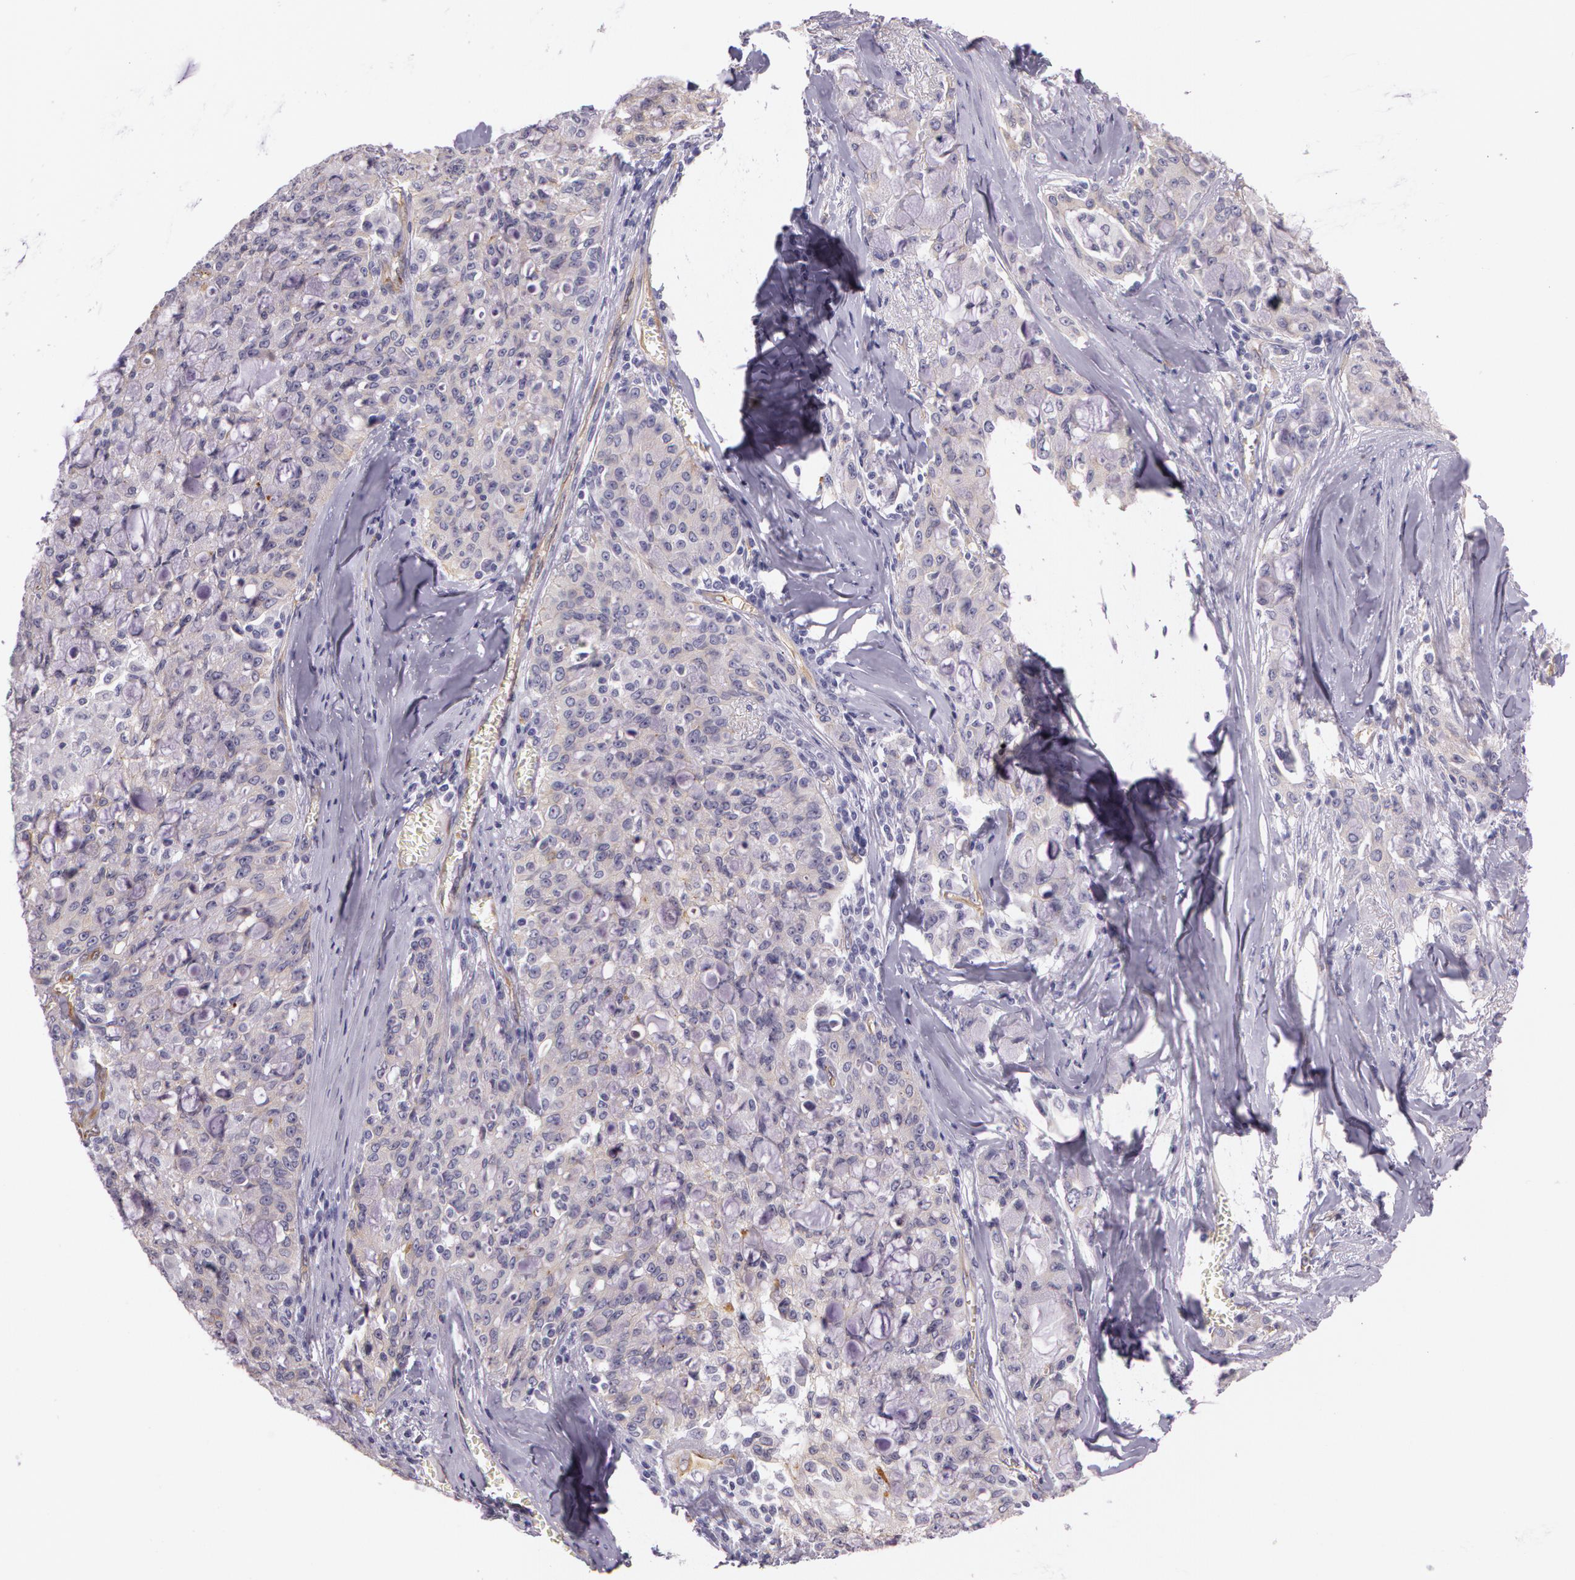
{"staining": {"intensity": "weak", "quantity": "<25%", "location": "cytoplasmic/membranous"}, "tissue": "lung cancer", "cell_type": "Tumor cells", "image_type": "cancer", "snomed": [{"axis": "morphology", "description": "Adenocarcinoma, NOS"}, {"axis": "topography", "description": "Lung"}], "caption": "Tumor cells show no significant expression in lung adenocarcinoma.", "gene": "APP", "patient": {"sex": "female", "age": 44}}